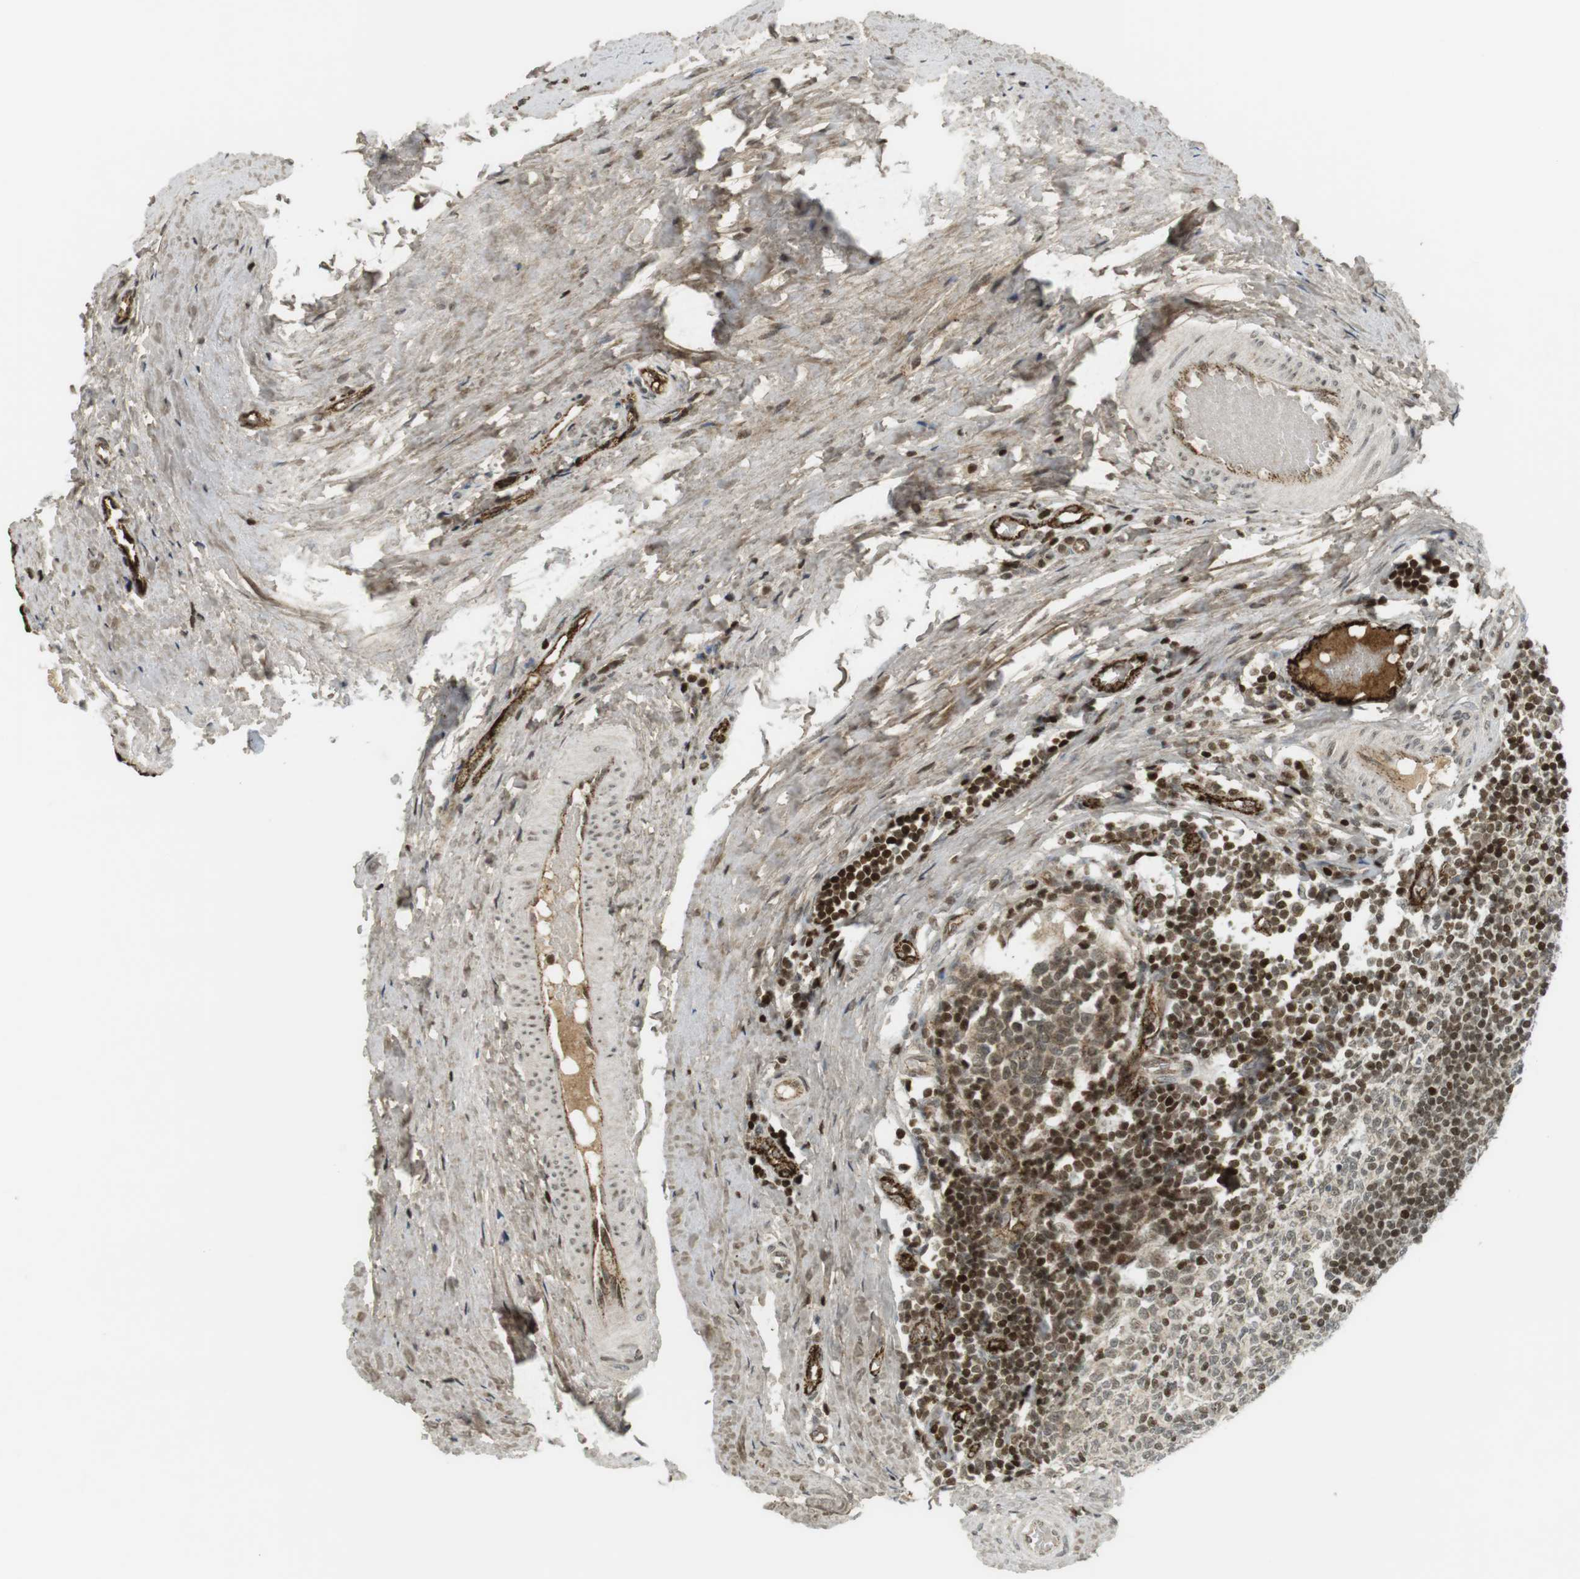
{"staining": {"intensity": "moderate", "quantity": ">75%", "location": "cytoplasmic/membranous,nuclear"}, "tissue": "tonsil", "cell_type": "Germinal center cells", "image_type": "normal", "snomed": [{"axis": "morphology", "description": "Normal tissue, NOS"}, {"axis": "topography", "description": "Tonsil"}], "caption": "Protein expression analysis of unremarkable human tonsil reveals moderate cytoplasmic/membranous,nuclear staining in about >75% of germinal center cells.", "gene": "PPP1R13B", "patient": {"sex": "female", "age": 19}}